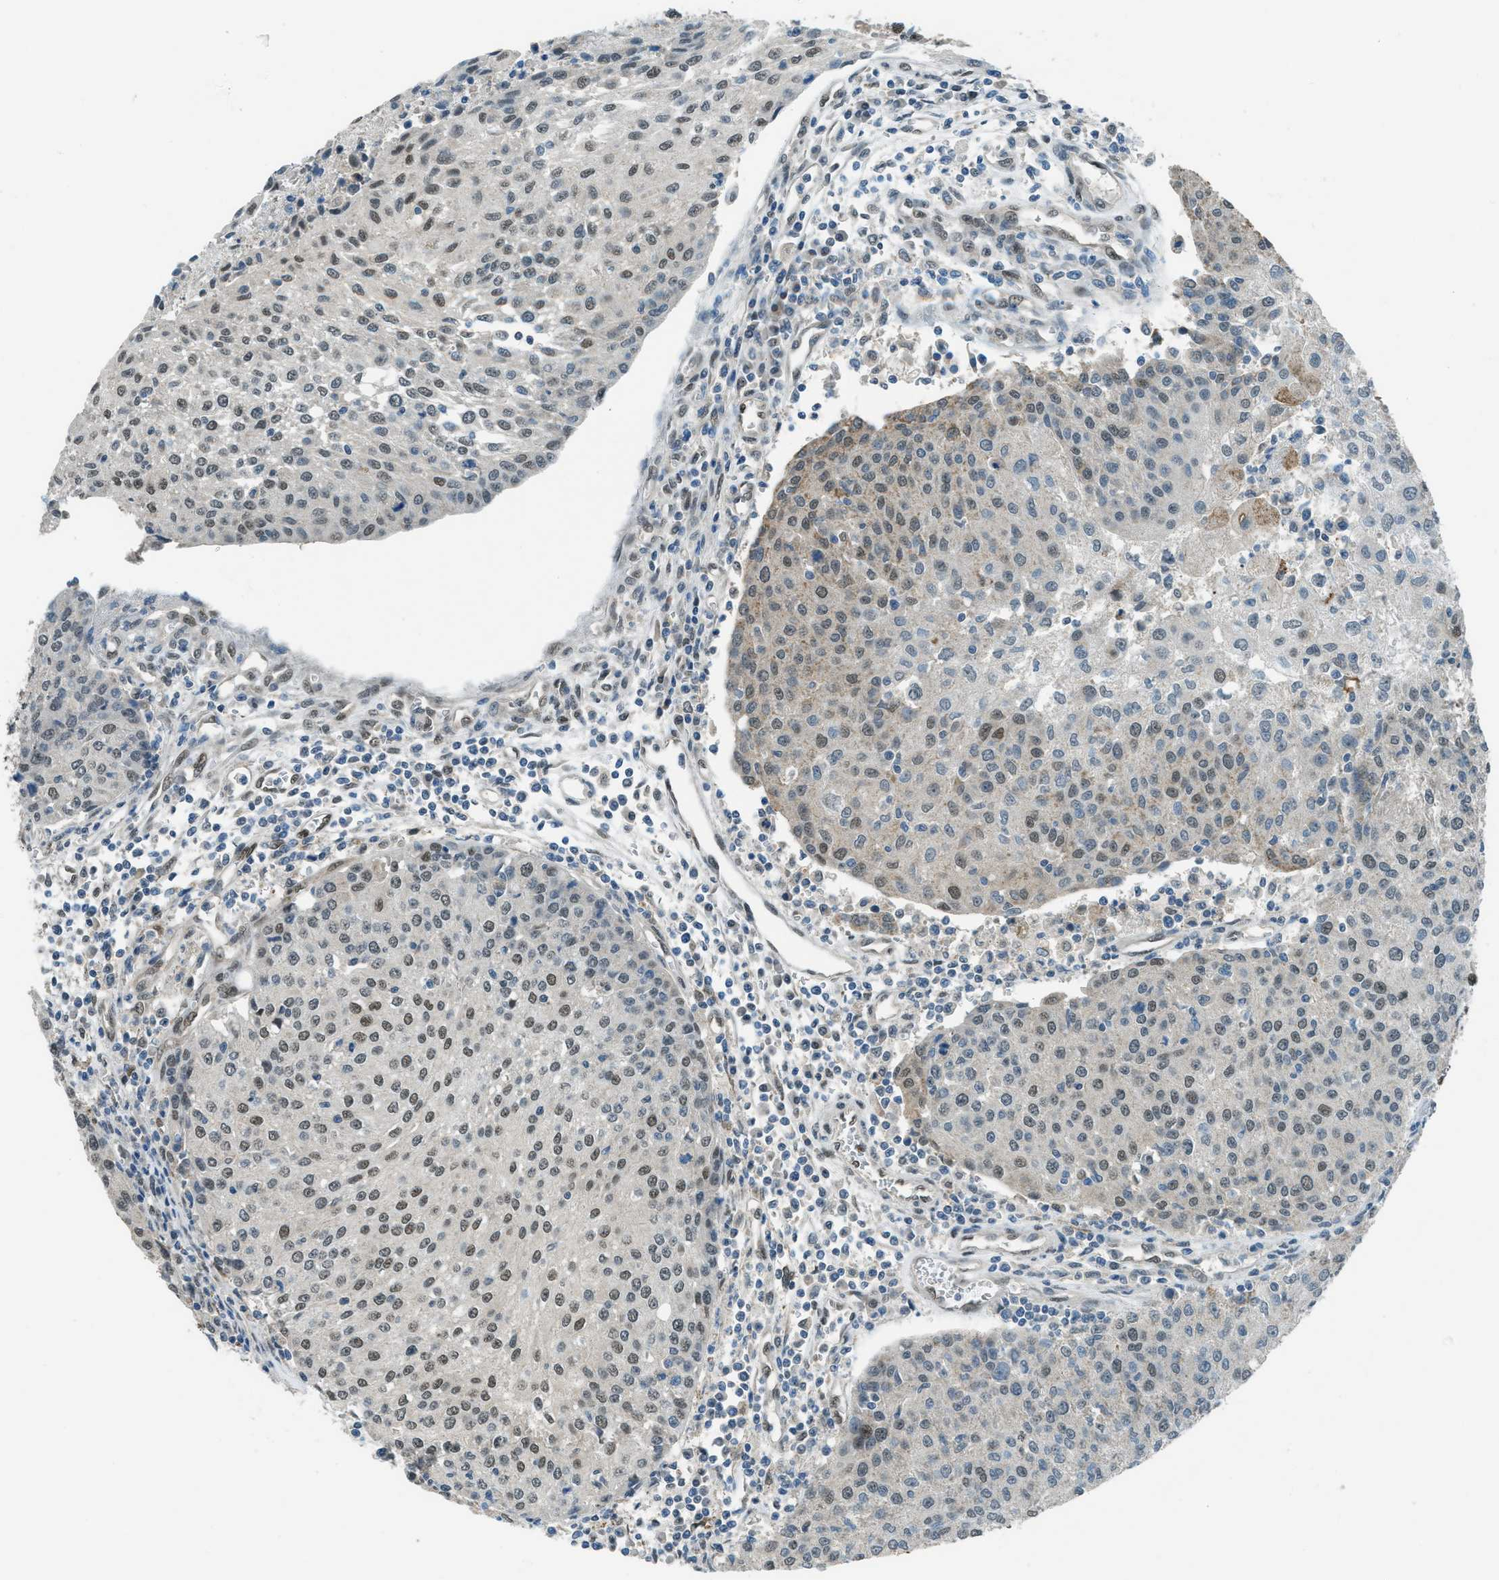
{"staining": {"intensity": "moderate", "quantity": ">75%", "location": "nuclear"}, "tissue": "urothelial cancer", "cell_type": "Tumor cells", "image_type": "cancer", "snomed": [{"axis": "morphology", "description": "Urothelial carcinoma, High grade"}, {"axis": "topography", "description": "Urinary bladder"}], "caption": "Immunohistochemical staining of high-grade urothelial carcinoma demonstrates medium levels of moderate nuclear positivity in approximately >75% of tumor cells.", "gene": "NPEPL1", "patient": {"sex": "female", "age": 85}}